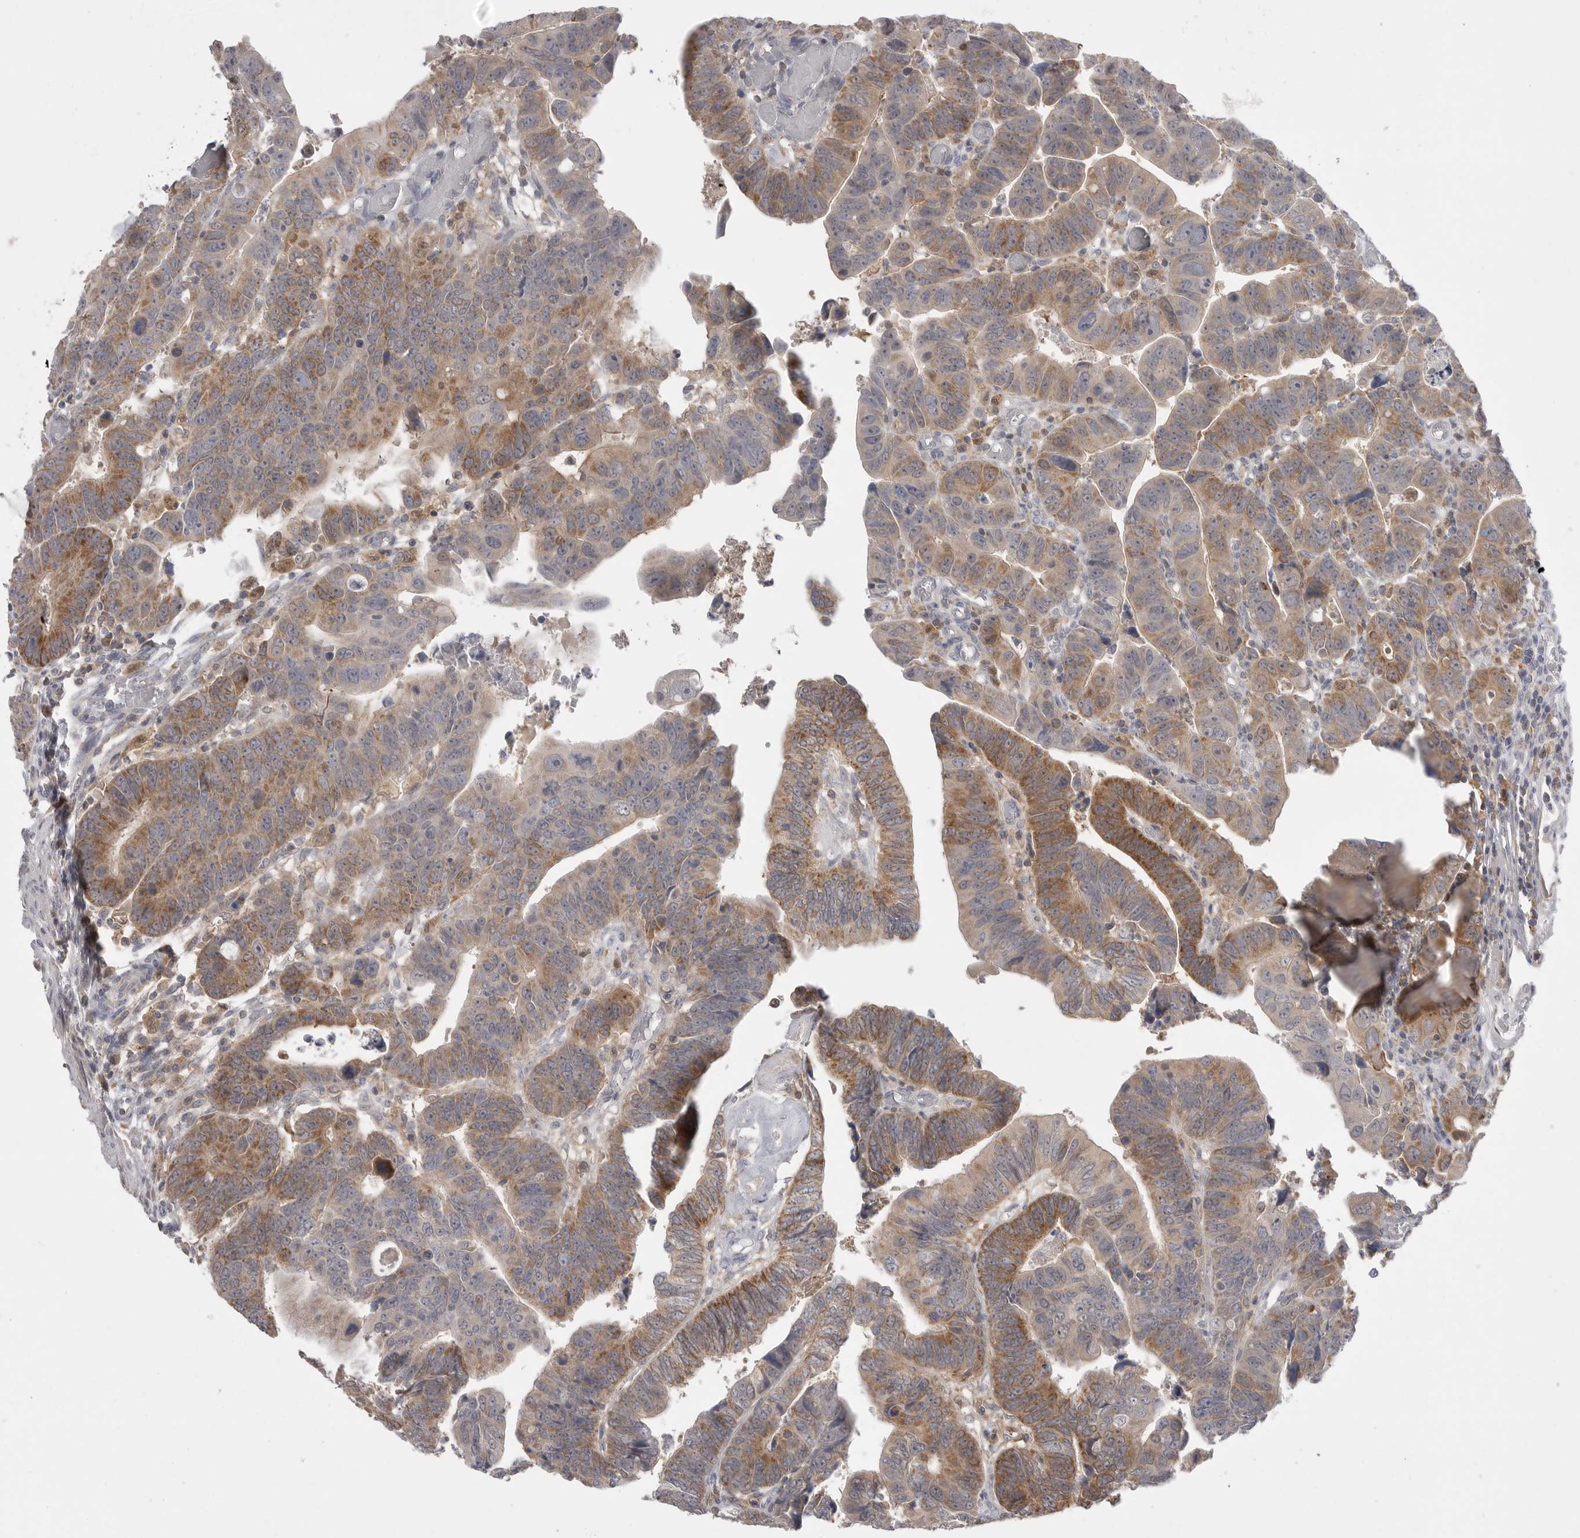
{"staining": {"intensity": "moderate", "quantity": ">75%", "location": "cytoplasmic/membranous"}, "tissue": "colorectal cancer", "cell_type": "Tumor cells", "image_type": "cancer", "snomed": [{"axis": "morphology", "description": "Adenocarcinoma, NOS"}, {"axis": "topography", "description": "Rectum"}], "caption": "DAB immunohistochemical staining of human adenocarcinoma (colorectal) displays moderate cytoplasmic/membranous protein expression in approximately >75% of tumor cells. (Brightfield microscopy of DAB IHC at high magnification).", "gene": "KYAT3", "patient": {"sex": "female", "age": 65}}